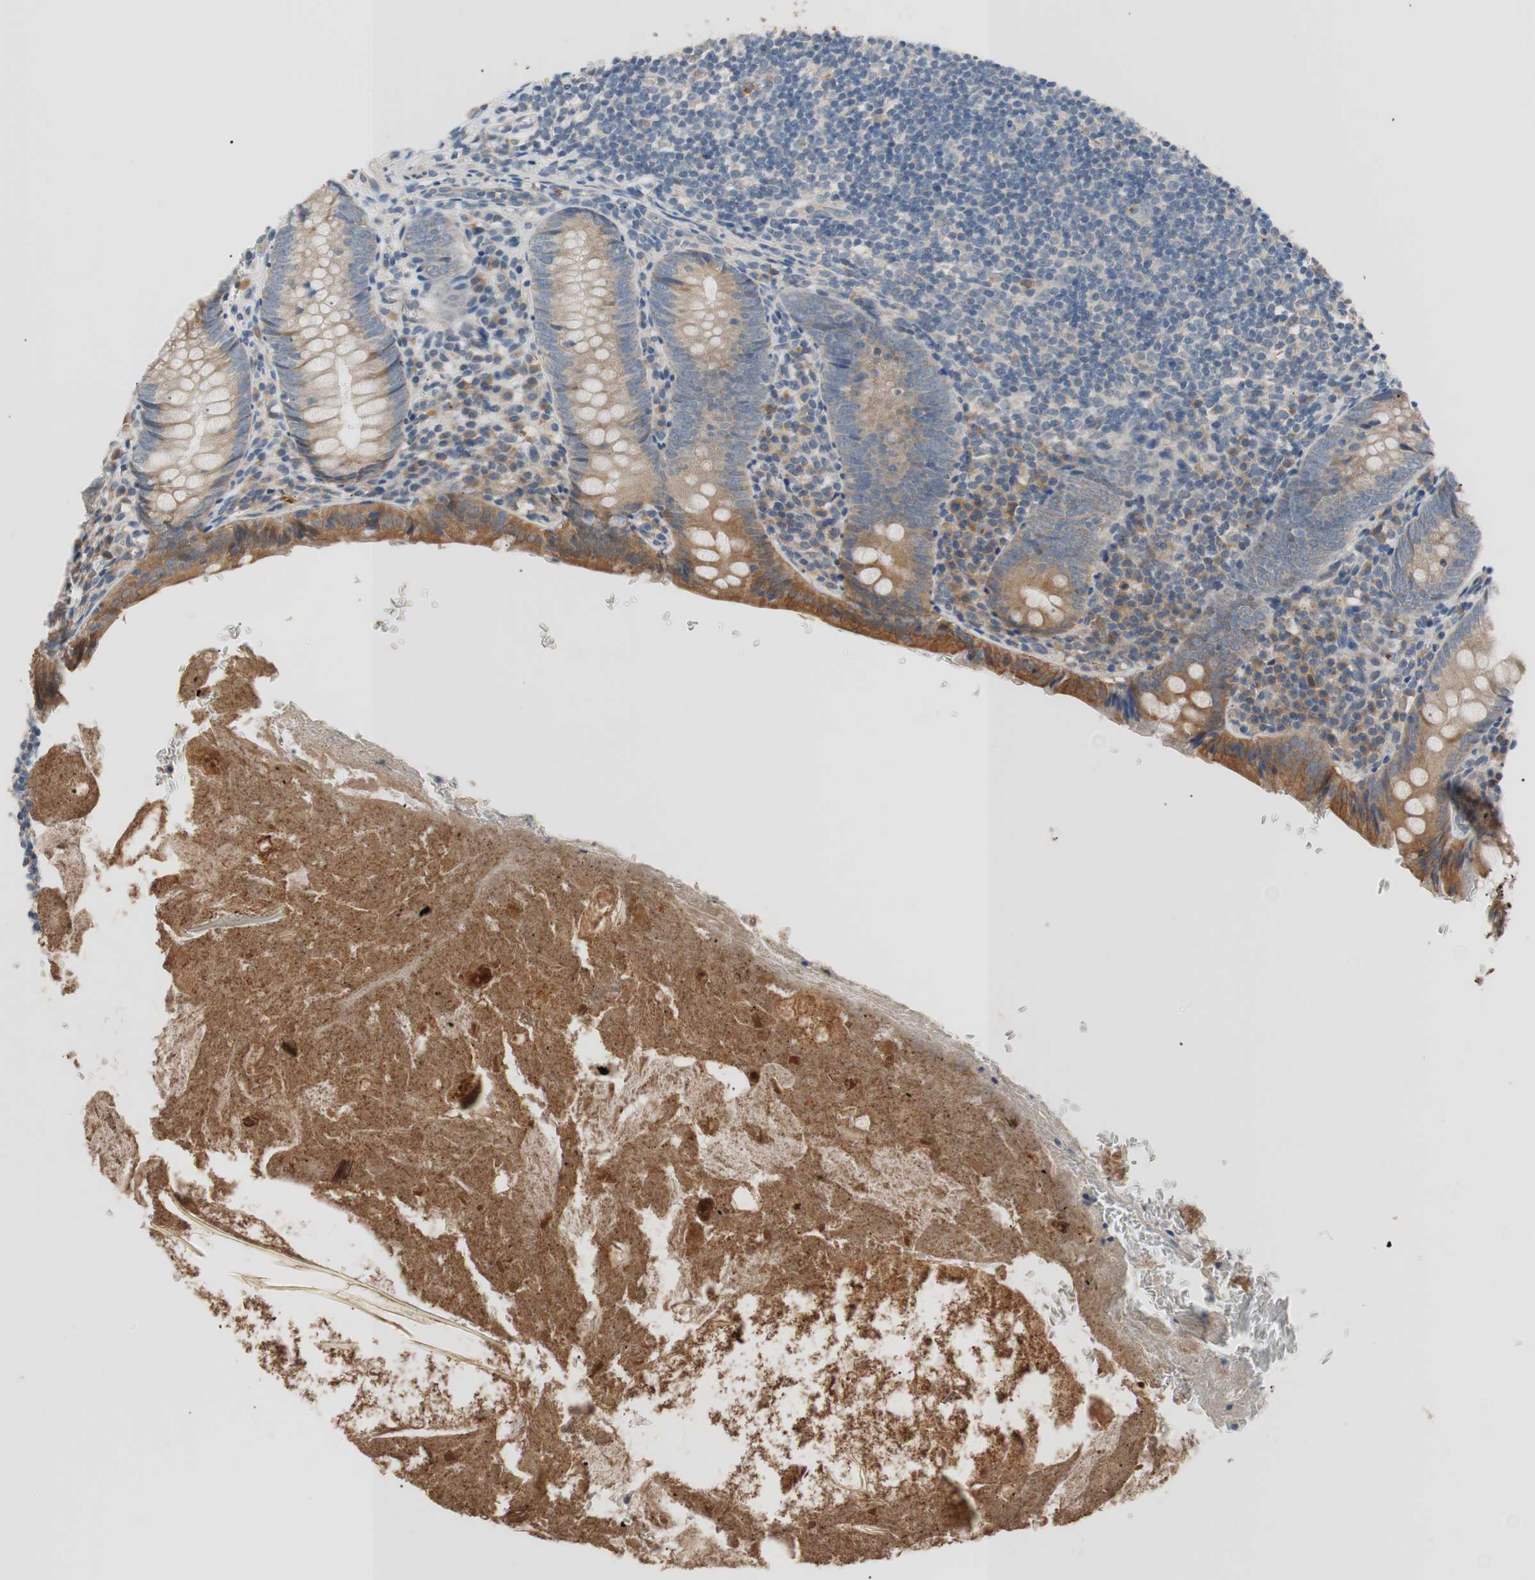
{"staining": {"intensity": "strong", "quantity": ">75%", "location": "cytoplasmic/membranous"}, "tissue": "appendix", "cell_type": "Glandular cells", "image_type": "normal", "snomed": [{"axis": "morphology", "description": "Normal tissue, NOS"}, {"axis": "topography", "description": "Appendix"}], "caption": "This is a micrograph of immunohistochemistry staining of benign appendix, which shows strong positivity in the cytoplasmic/membranous of glandular cells.", "gene": "FADS2", "patient": {"sex": "female", "age": 10}}